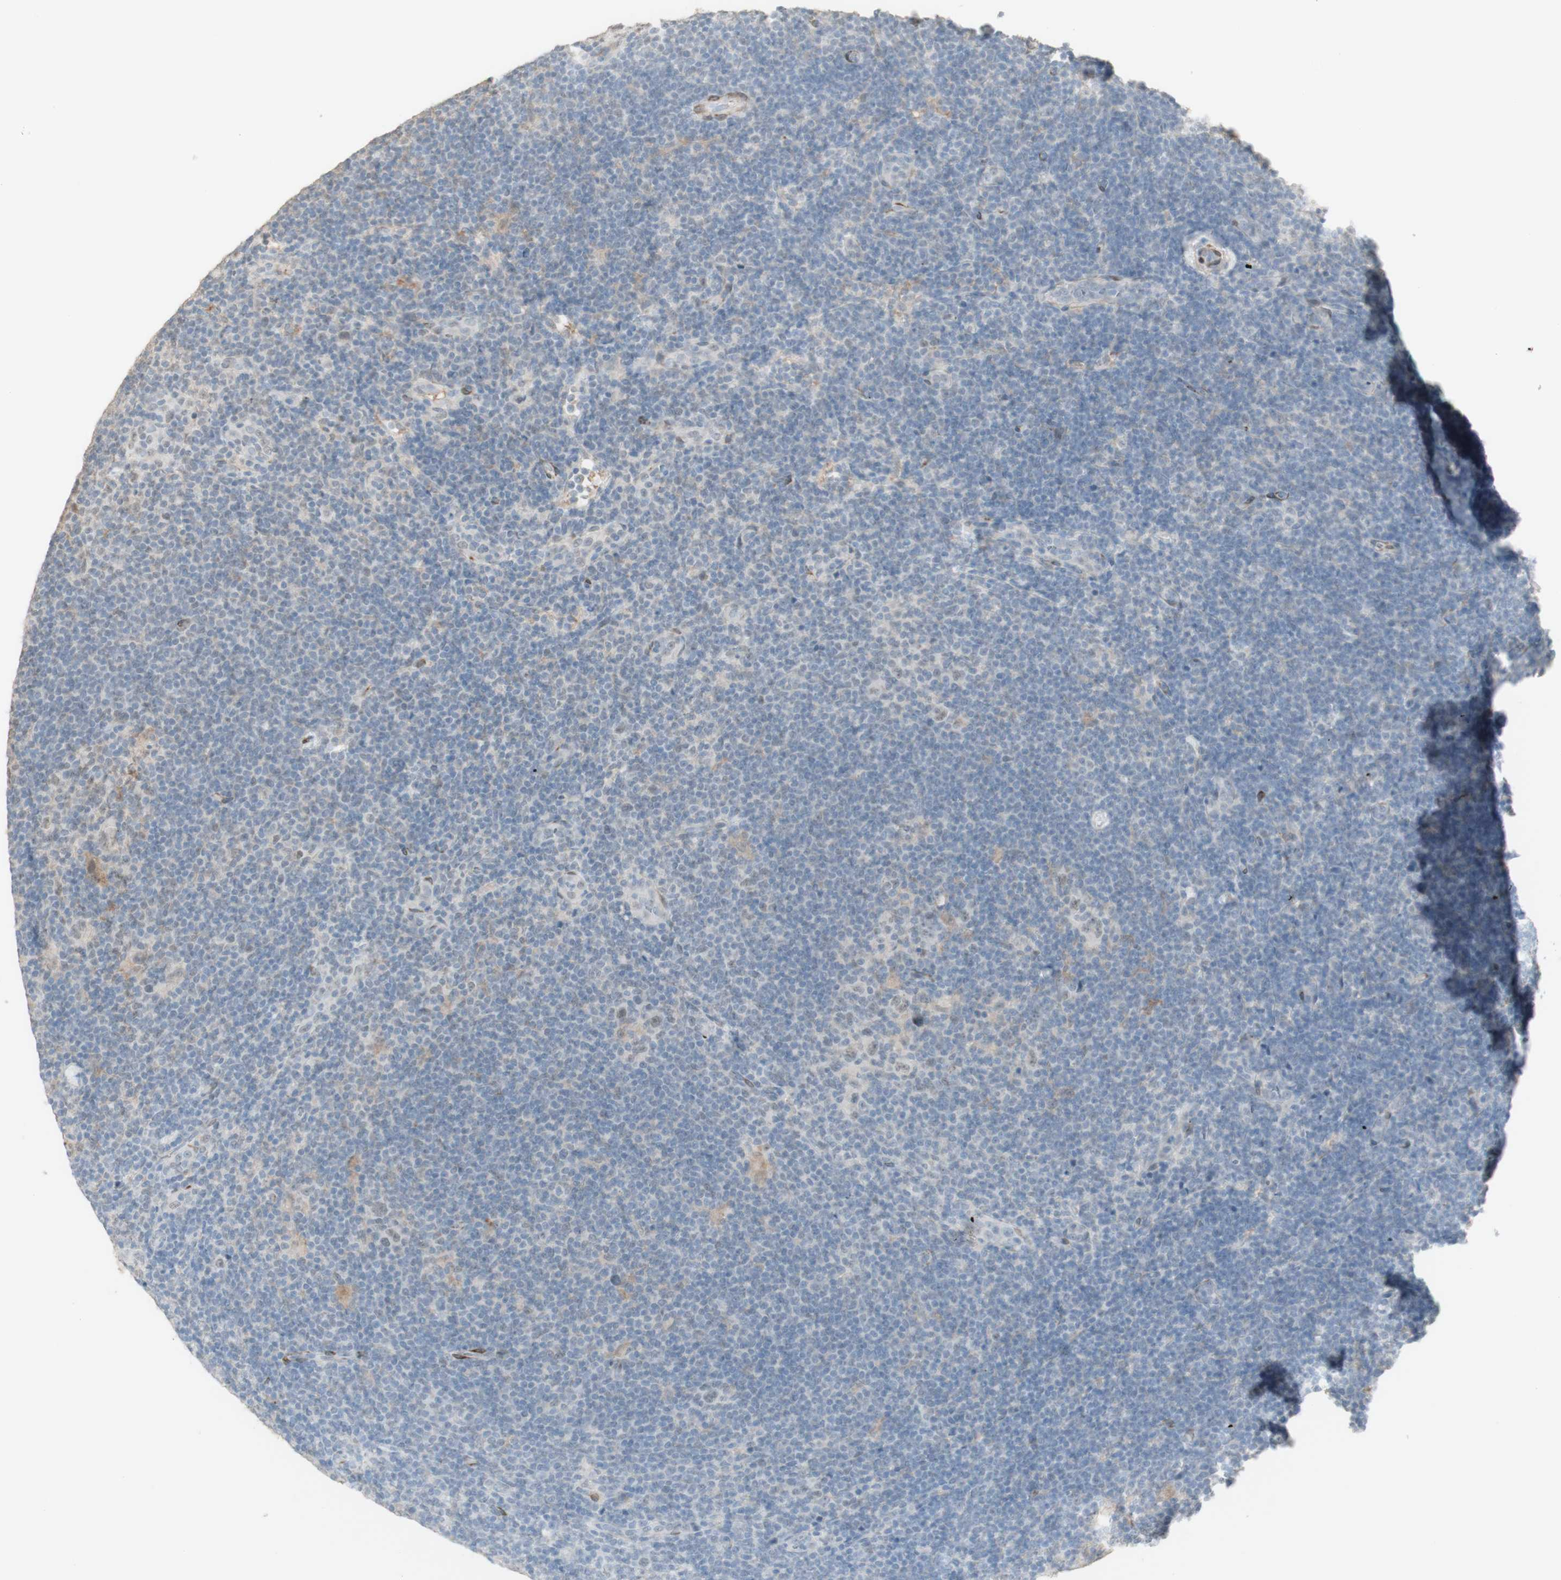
{"staining": {"intensity": "negative", "quantity": "none", "location": "none"}, "tissue": "lymphoma", "cell_type": "Tumor cells", "image_type": "cancer", "snomed": [{"axis": "morphology", "description": "Hodgkin's disease, NOS"}, {"axis": "topography", "description": "Lymph node"}], "caption": "A high-resolution histopathology image shows immunohistochemistry (IHC) staining of Hodgkin's disease, which exhibits no significant expression in tumor cells.", "gene": "MUC3A", "patient": {"sex": "female", "age": 57}}